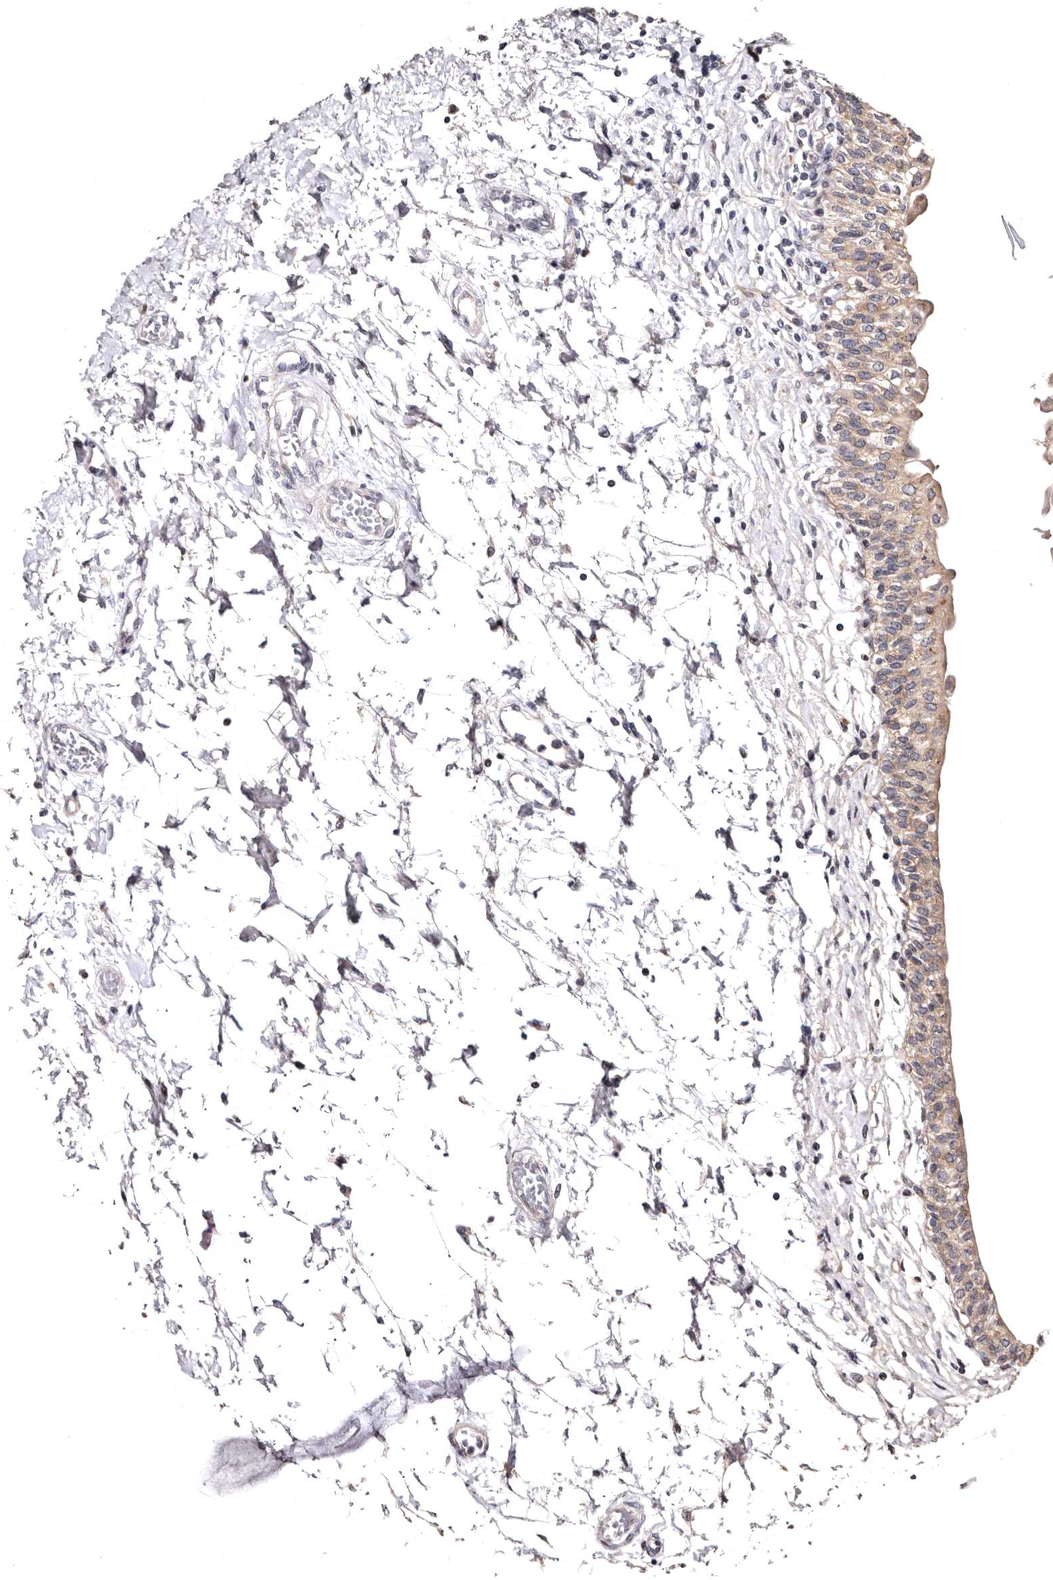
{"staining": {"intensity": "moderate", "quantity": "25%-75%", "location": "cytoplasmic/membranous"}, "tissue": "urinary bladder", "cell_type": "Urothelial cells", "image_type": "normal", "snomed": [{"axis": "morphology", "description": "Normal tissue, NOS"}, {"axis": "topography", "description": "Urinary bladder"}], "caption": "DAB immunohistochemical staining of unremarkable human urinary bladder demonstrates moderate cytoplasmic/membranous protein staining in approximately 25%-75% of urothelial cells.", "gene": "FAM91A1", "patient": {"sex": "male", "age": 55}}